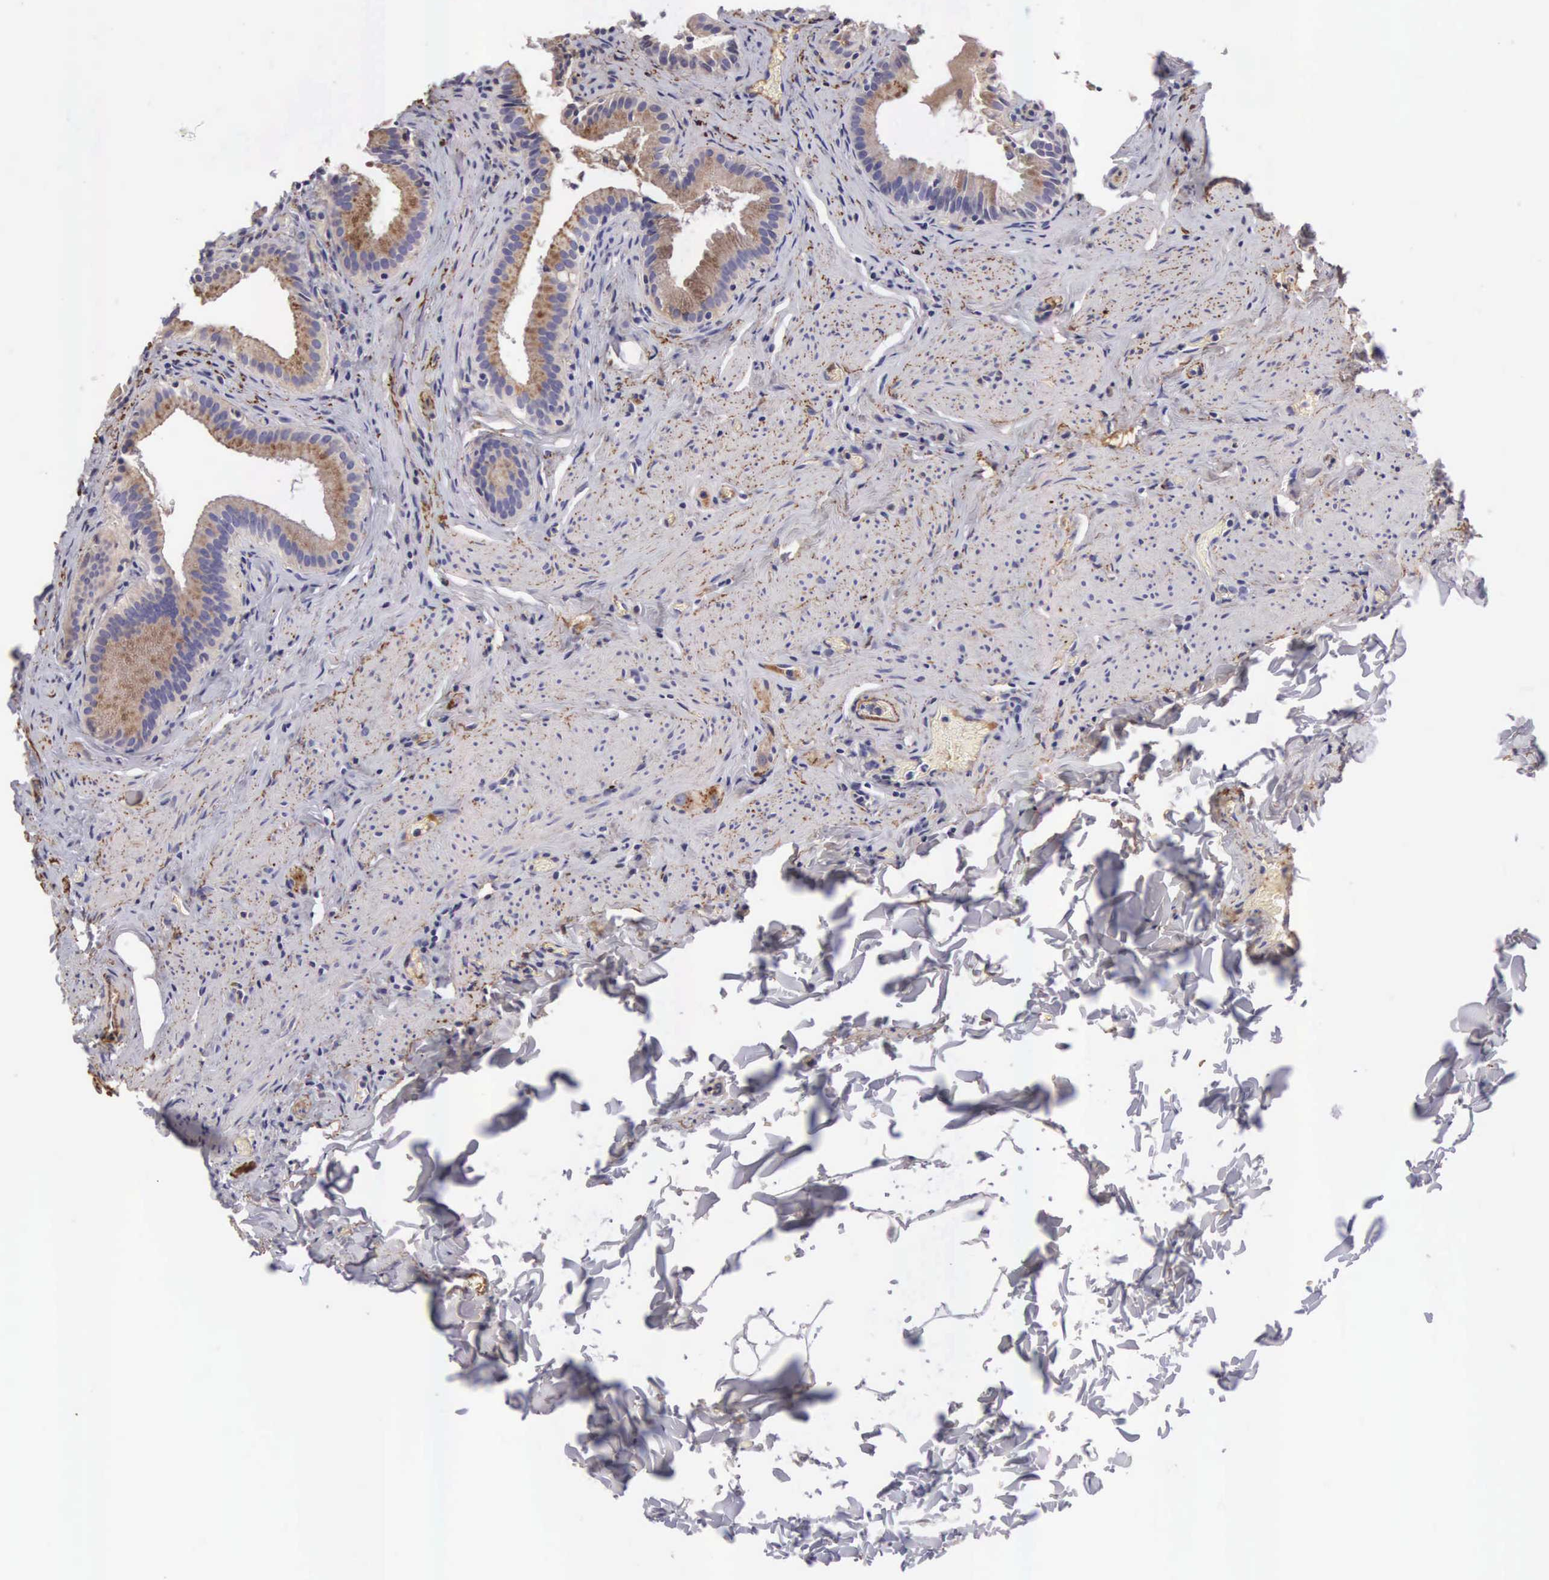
{"staining": {"intensity": "weak", "quantity": "25%-75%", "location": "cytoplasmic/membranous"}, "tissue": "gallbladder", "cell_type": "Glandular cells", "image_type": "normal", "snomed": [{"axis": "morphology", "description": "Normal tissue, NOS"}, {"axis": "topography", "description": "Gallbladder"}], "caption": "Approximately 25%-75% of glandular cells in unremarkable gallbladder display weak cytoplasmic/membranous protein expression as visualized by brown immunohistochemical staining.", "gene": "CLU", "patient": {"sex": "female", "age": 44}}